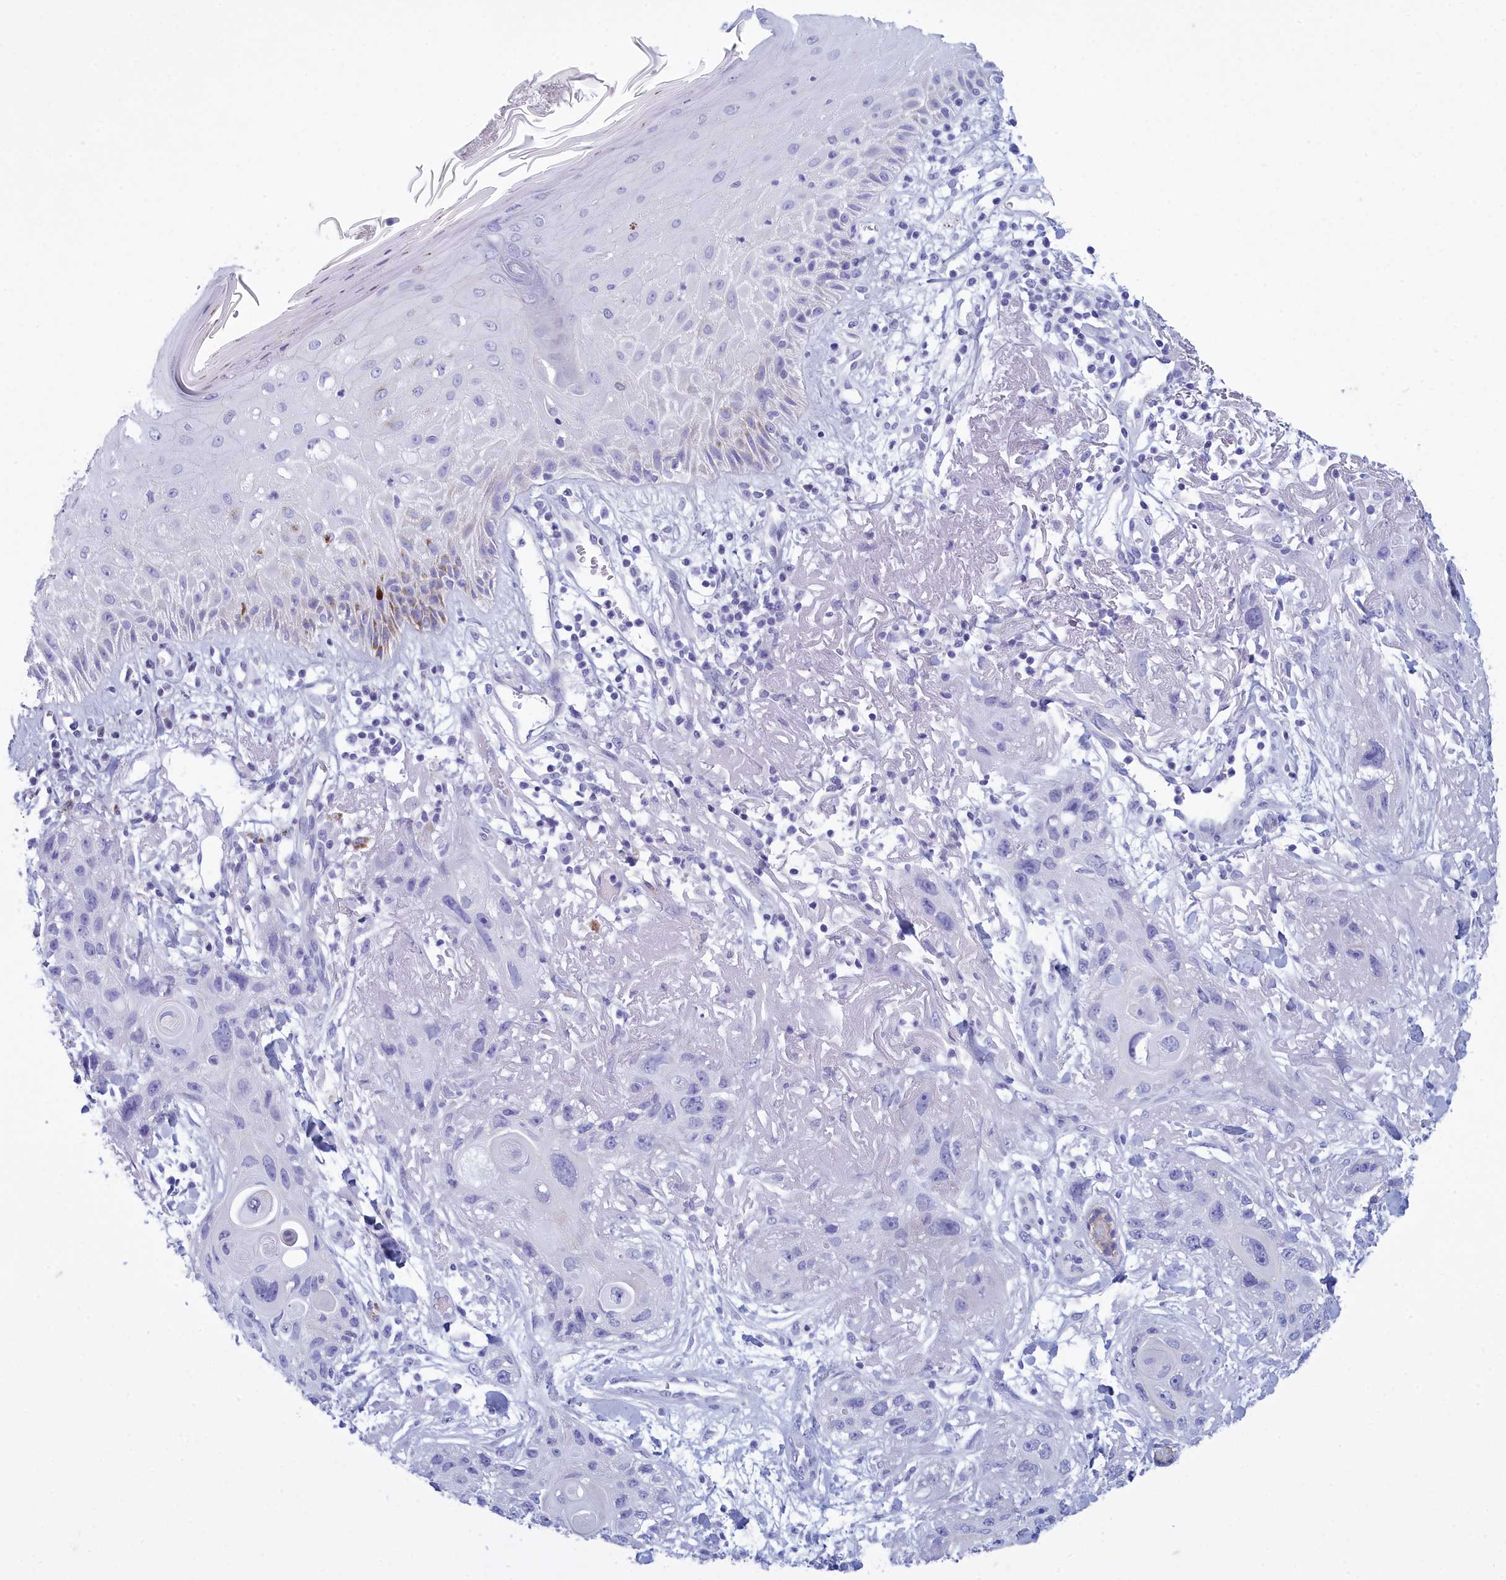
{"staining": {"intensity": "negative", "quantity": "none", "location": "none"}, "tissue": "skin cancer", "cell_type": "Tumor cells", "image_type": "cancer", "snomed": [{"axis": "morphology", "description": "Normal tissue, NOS"}, {"axis": "morphology", "description": "Squamous cell carcinoma, NOS"}, {"axis": "topography", "description": "Skin"}], "caption": "IHC micrograph of neoplastic tissue: skin squamous cell carcinoma stained with DAB (3,3'-diaminobenzidine) shows no significant protein expression in tumor cells.", "gene": "TMEM97", "patient": {"sex": "male", "age": 72}}